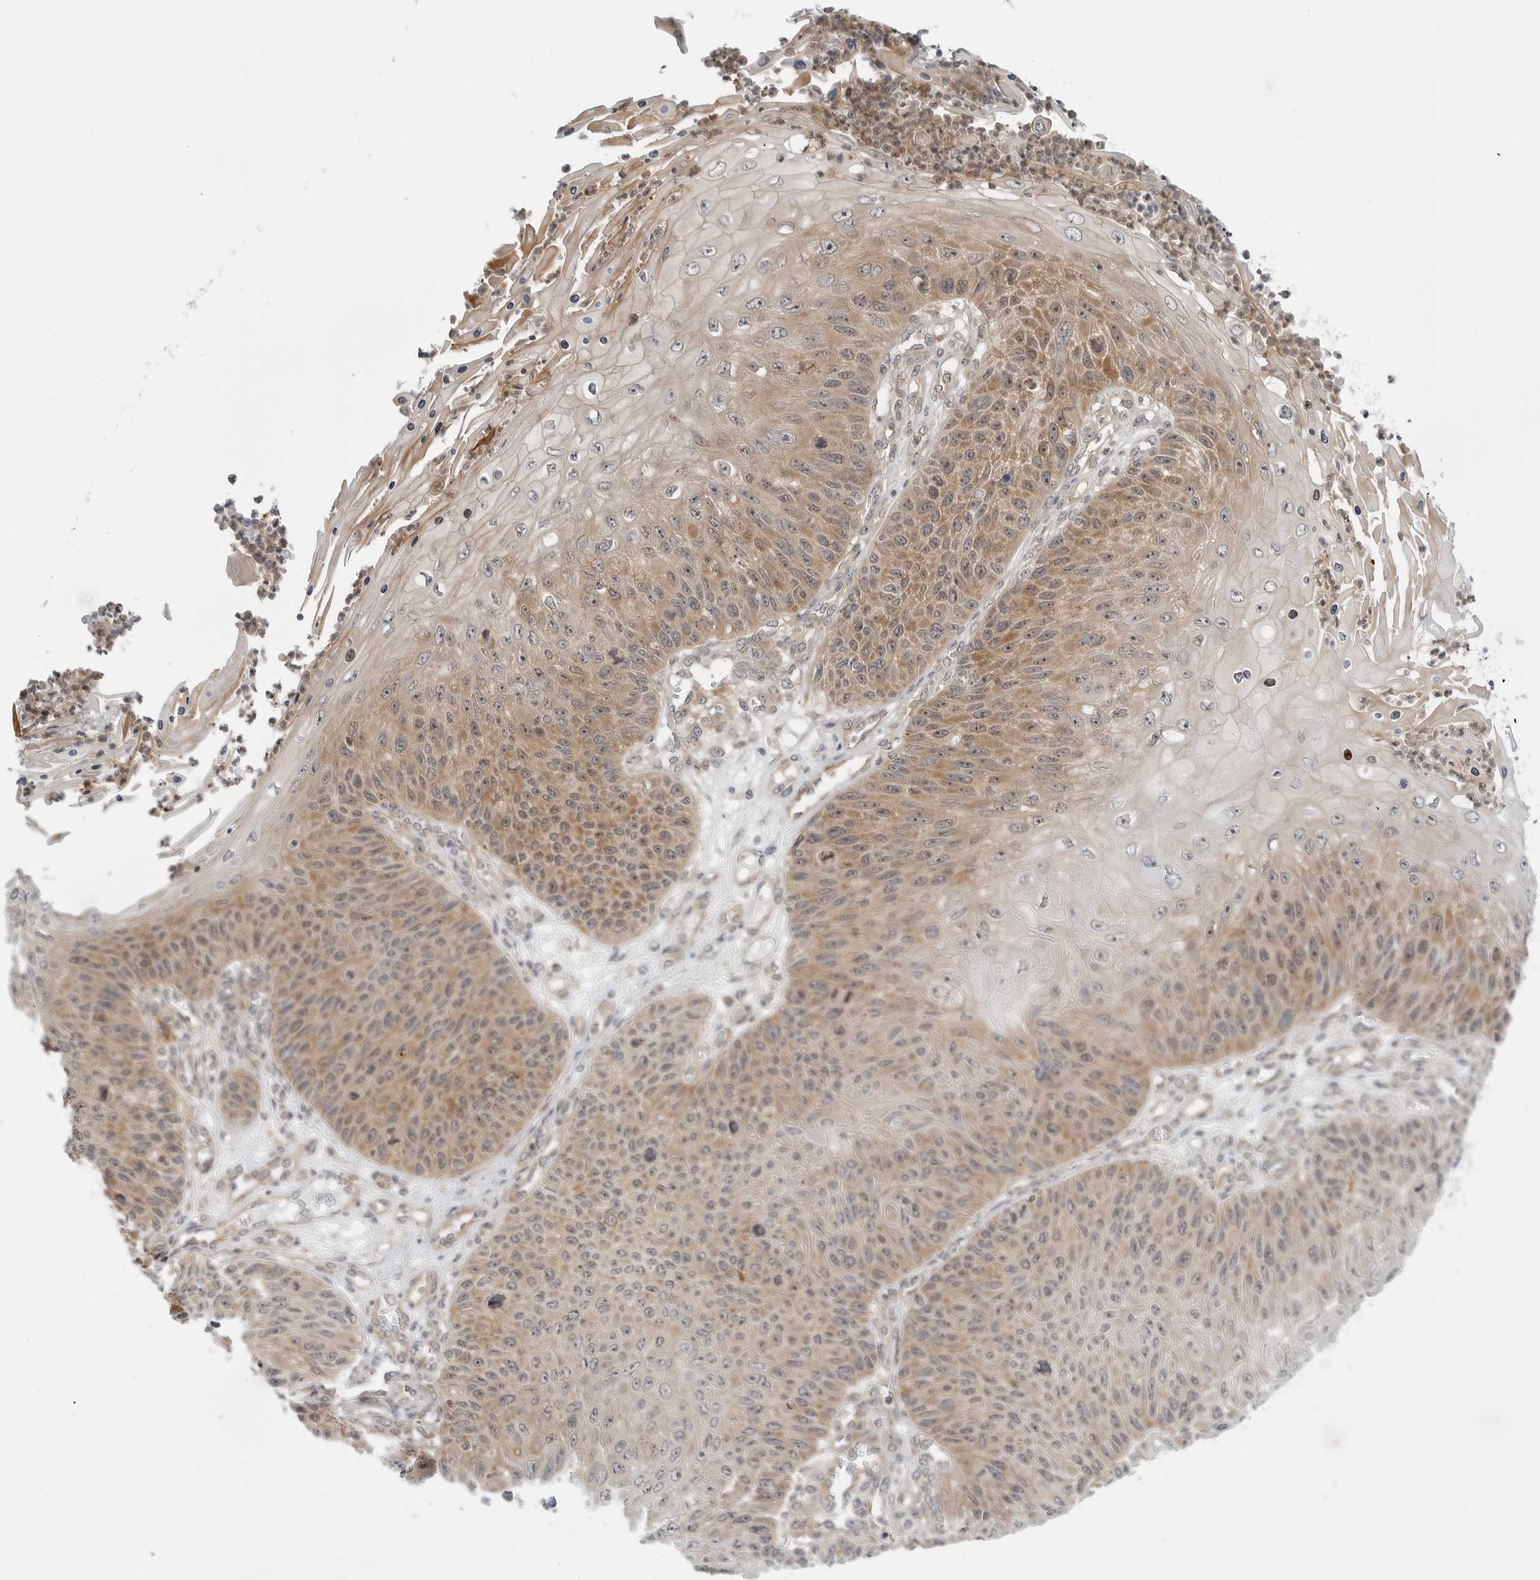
{"staining": {"intensity": "moderate", "quantity": ">75%", "location": "cytoplasmic/membranous"}, "tissue": "skin cancer", "cell_type": "Tumor cells", "image_type": "cancer", "snomed": [{"axis": "morphology", "description": "Squamous cell carcinoma, NOS"}, {"axis": "topography", "description": "Skin"}], "caption": "The histopathology image demonstrates staining of skin squamous cell carcinoma, revealing moderate cytoplasmic/membranous protein expression (brown color) within tumor cells.", "gene": "STXBP3", "patient": {"sex": "female", "age": 88}}